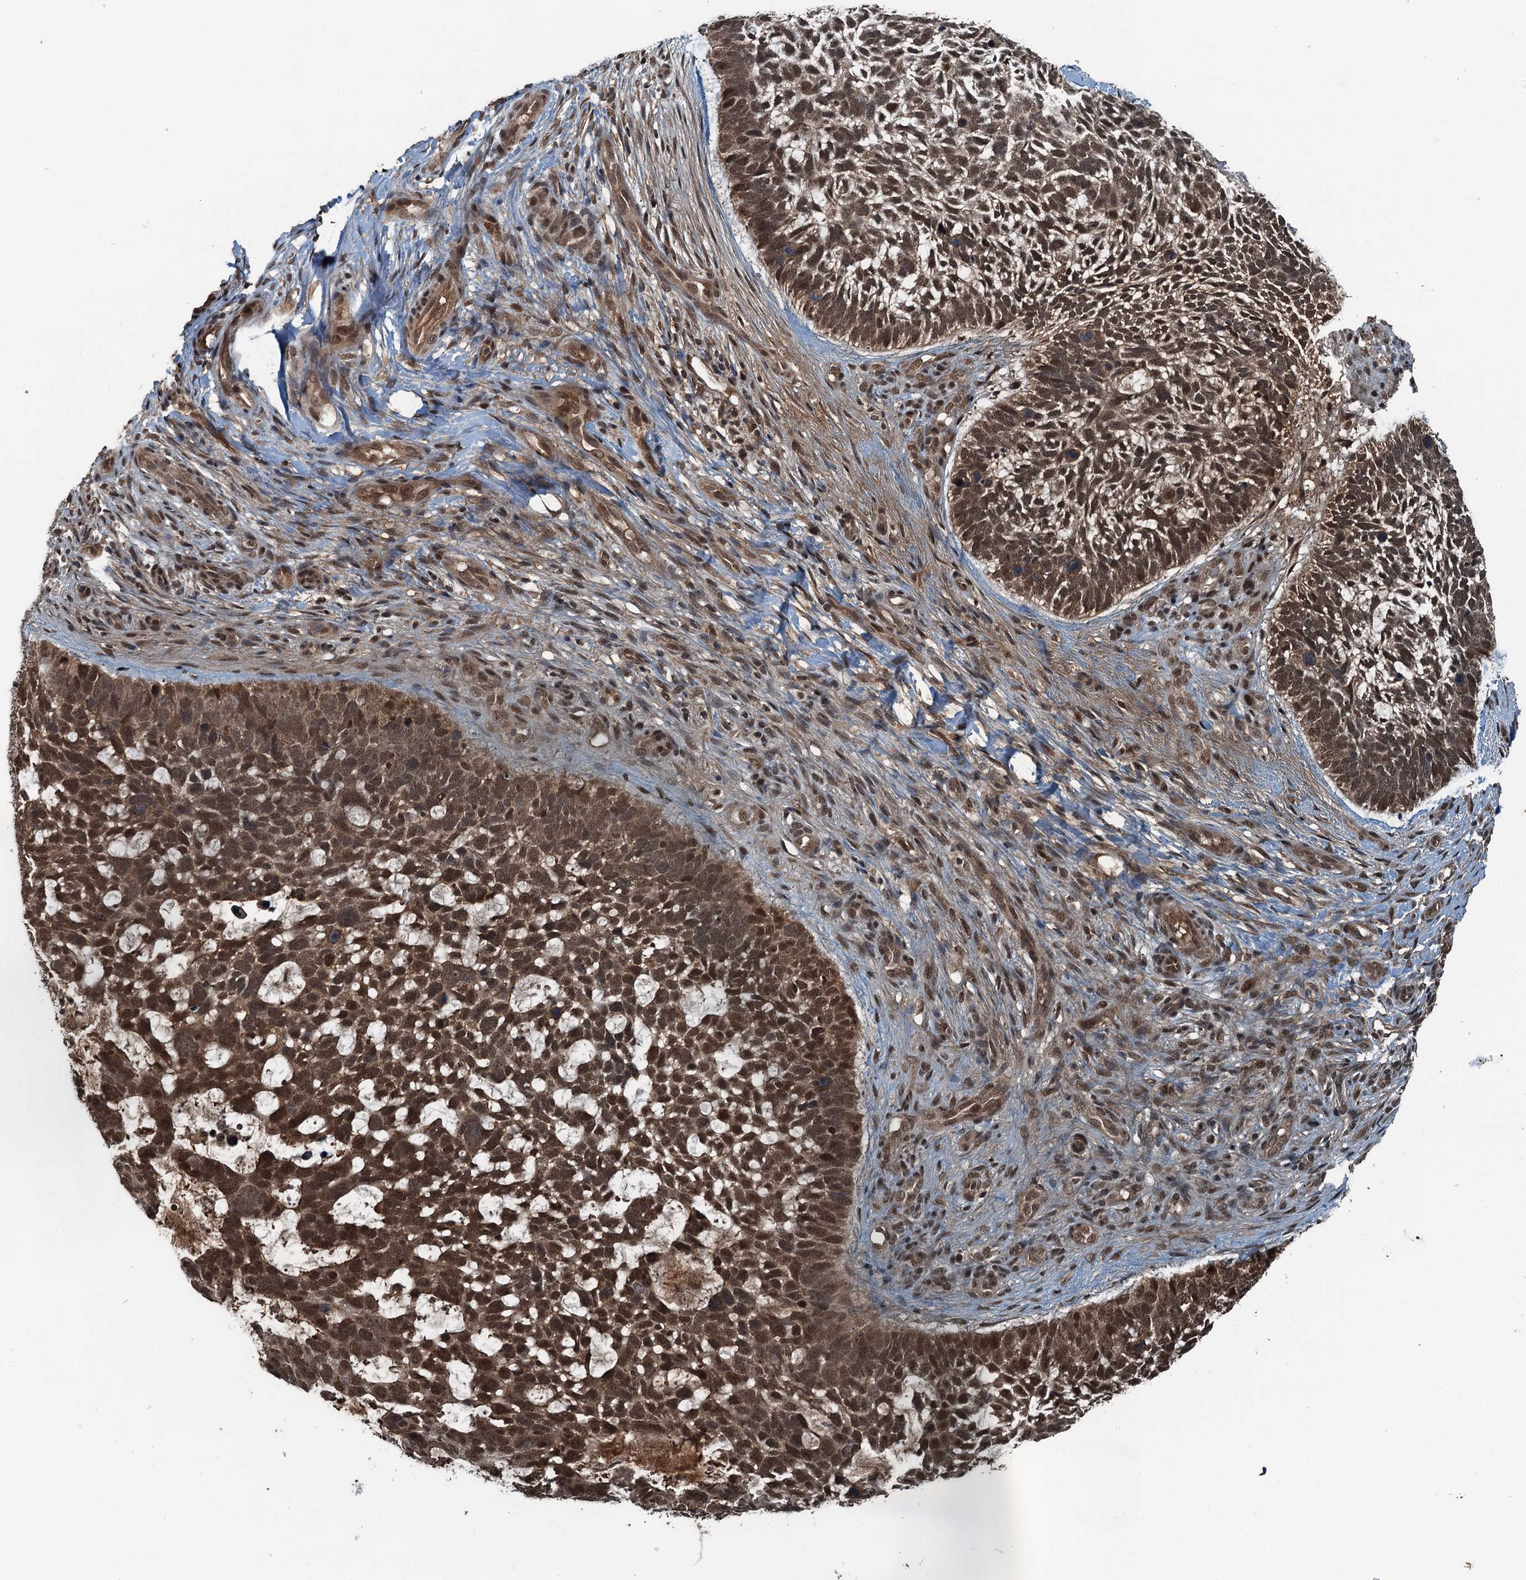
{"staining": {"intensity": "moderate", "quantity": ">75%", "location": "cytoplasmic/membranous,nuclear"}, "tissue": "skin cancer", "cell_type": "Tumor cells", "image_type": "cancer", "snomed": [{"axis": "morphology", "description": "Basal cell carcinoma"}, {"axis": "topography", "description": "Skin"}], "caption": "This histopathology image exhibits IHC staining of human skin basal cell carcinoma, with medium moderate cytoplasmic/membranous and nuclear positivity in about >75% of tumor cells.", "gene": "UBXN6", "patient": {"sex": "male", "age": 88}}